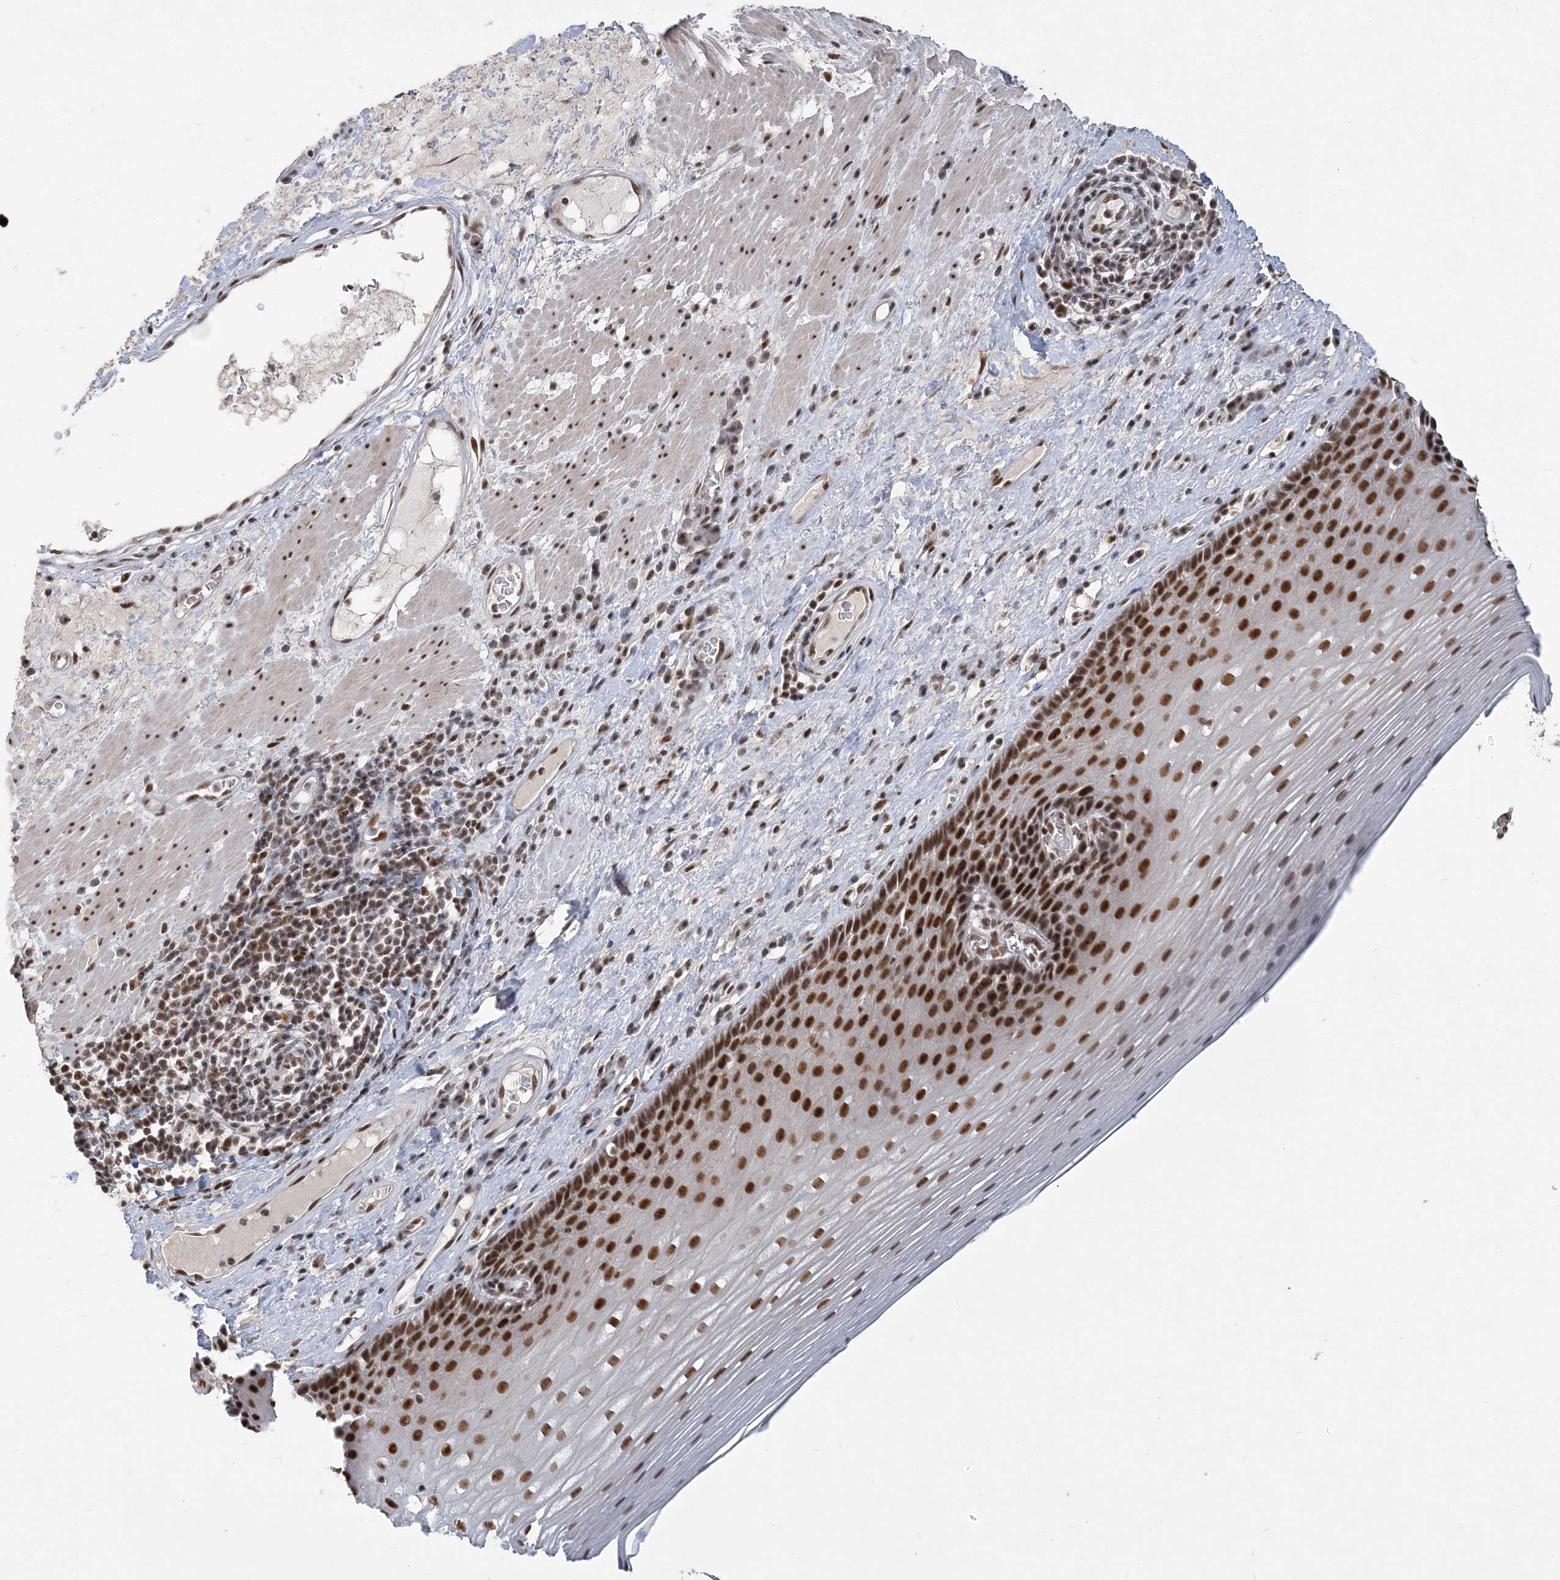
{"staining": {"intensity": "strong", "quantity": ">75%", "location": "nuclear"}, "tissue": "esophagus", "cell_type": "Squamous epithelial cells", "image_type": "normal", "snomed": [{"axis": "morphology", "description": "Normal tissue, NOS"}, {"axis": "topography", "description": "Esophagus"}], "caption": "Squamous epithelial cells show high levels of strong nuclear expression in about >75% of cells in benign esophagus. The staining was performed using DAB (3,3'-diaminobenzidine), with brown indicating positive protein expression. Nuclei are stained blue with hematoxylin.", "gene": "PLRG1", "patient": {"sex": "male", "age": 62}}